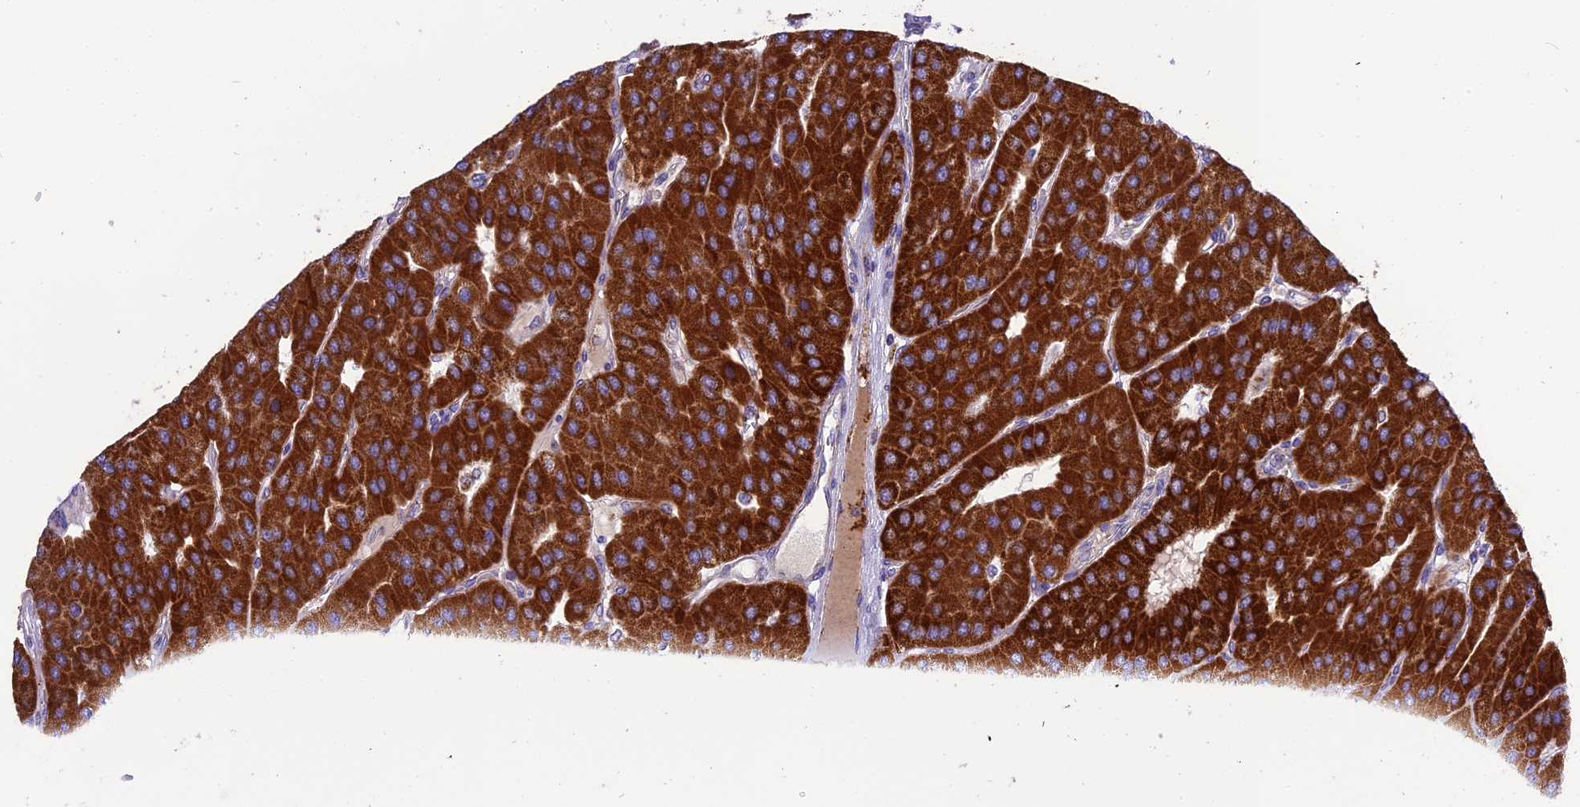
{"staining": {"intensity": "strong", "quantity": ">75%", "location": "cytoplasmic/membranous"}, "tissue": "parathyroid gland", "cell_type": "Glandular cells", "image_type": "normal", "snomed": [{"axis": "morphology", "description": "Normal tissue, NOS"}, {"axis": "morphology", "description": "Adenoma, NOS"}, {"axis": "topography", "description": "Parathyroid gland"}], "caption": "About >75% of glandular cells in benign parathyroid gland reveal strong cytoplasmic/membranous protein expression as visualized by brown immunohistochemical staining.", "gene": "MRPS34", "patient": {"sex": "female", "age": 86}}